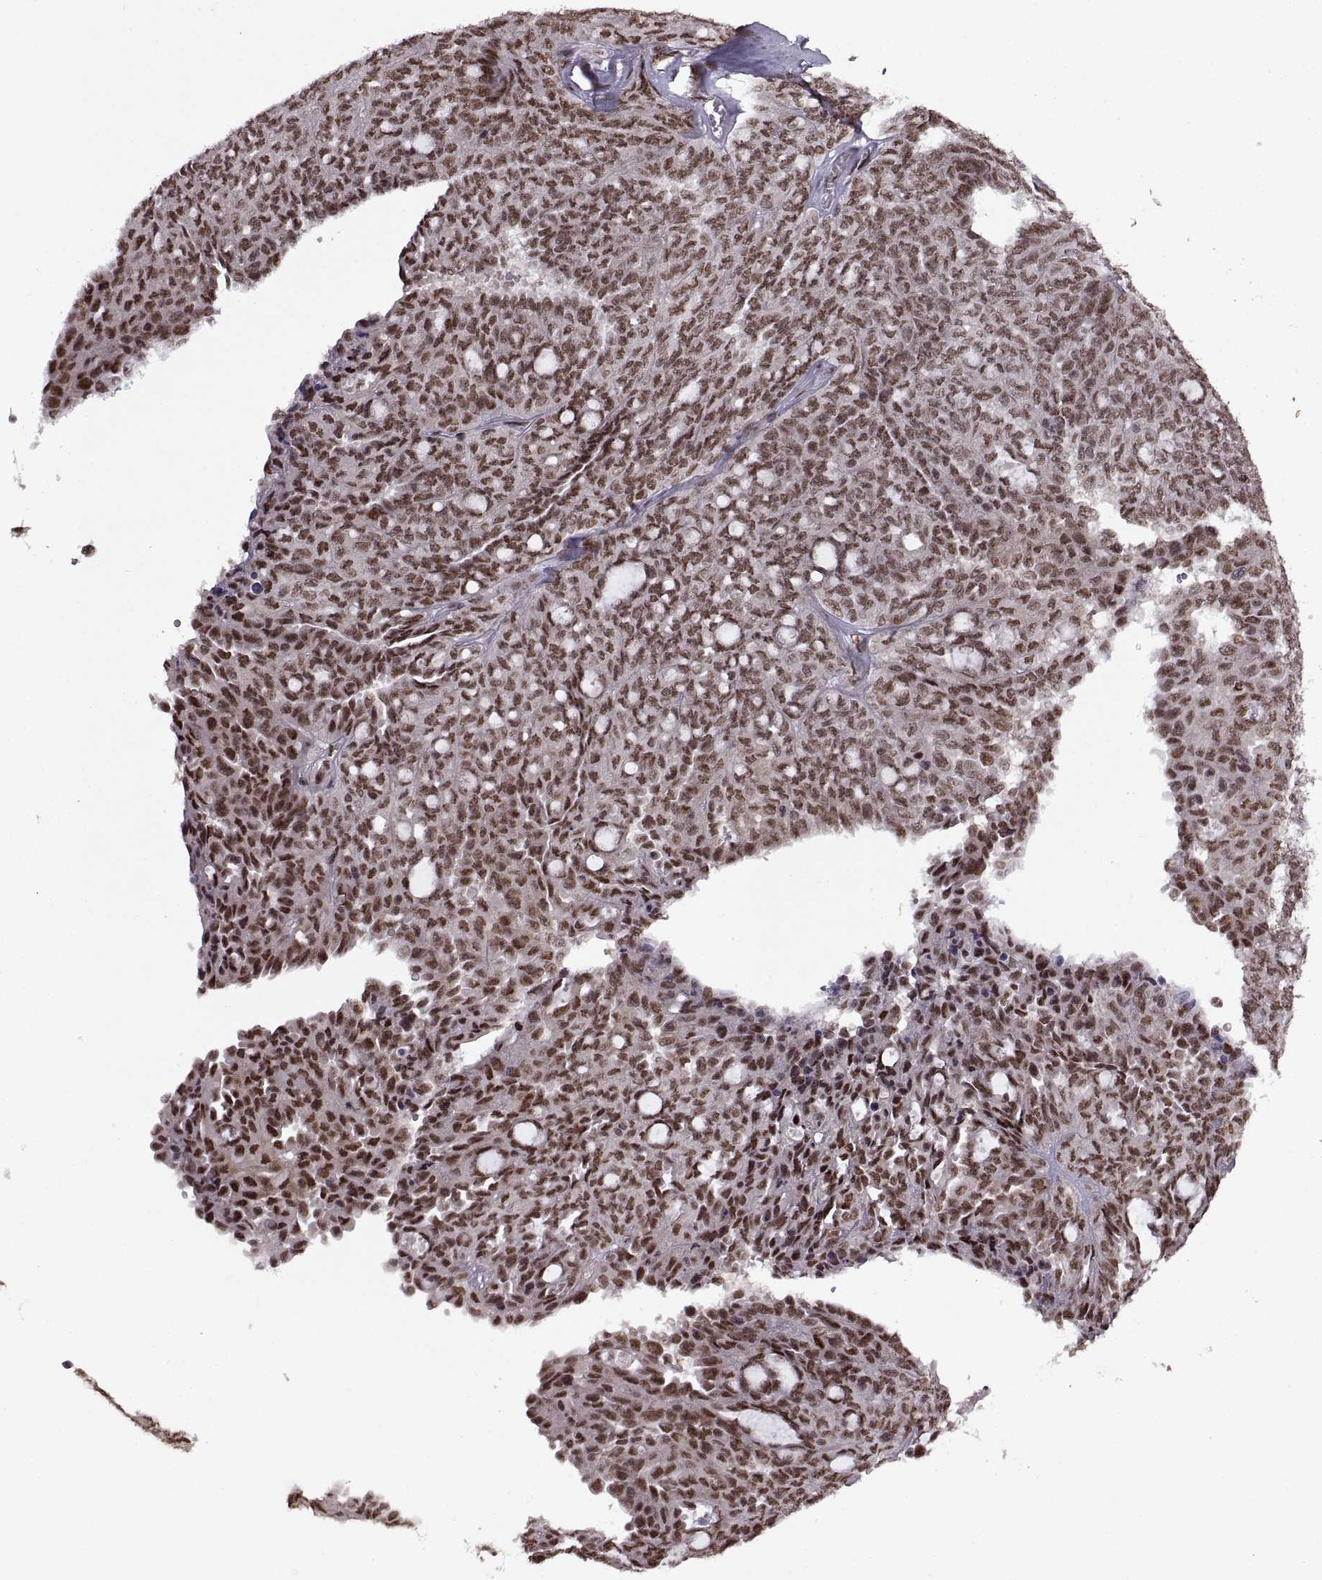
{"staining": {"intensity": "moderate", "quantity": ">75%", "location": "nuclear"}, "tissue": "ovarian cancer", "cell_type": "Tumor cells", "image_type": "cancer", "snomed": [{"axis": "morphology", "description": "Cystadenocarcinoma, serous, NOS"}, {"axis": "topography", "description": "Ovary"}], "caption": "Immunohistochemistry (IHC) (DAB (3,3'-diaminobenzidine)) staining of ovarian cancer (serous cystadenocarcinoma) reveals moderate nuclear protein positivity in approximately >75% of tumor cells.", "gene": "MT1E", "patient": {"sex": "female", "age": 71}}